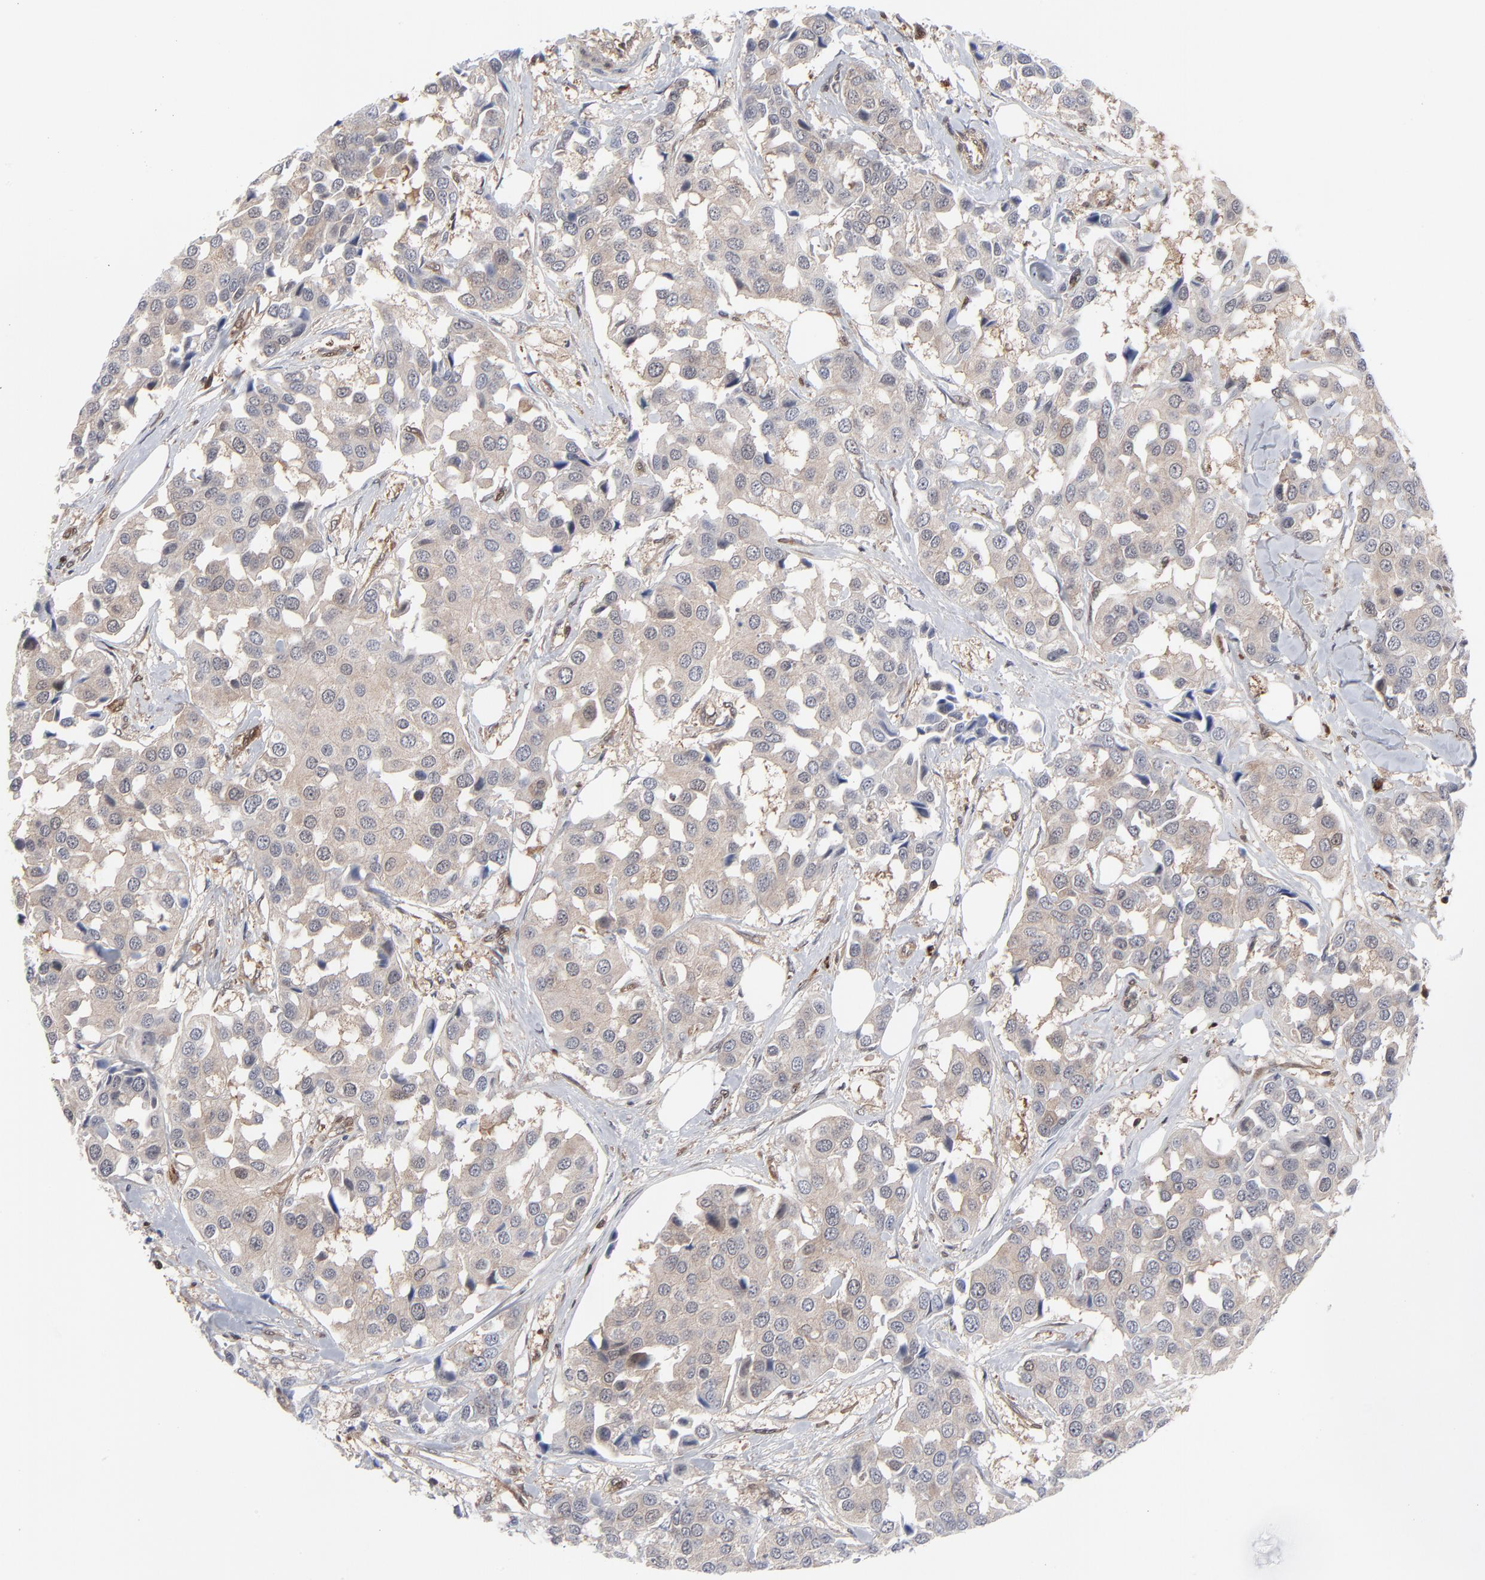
{"staining": {"intensity": "weak", "quantity": ">75%", "location": "cytoplasmic/membranous"}, "tissue": "breast cancer", "cell_type": "Tumor cells", "image_type": "cancer", "snomed": [{"axis": "morphology", "description": "Duct carcinoma"}, {"axis": "topography", "description": "Breast"}], "caption": "IHC micrograph of breast cancer (infiltrating ductal carcinoma) stained for a protein (brown), which shows low levels of weak cytoplasmic/membranous expression in about >75% of tumor cells.", "gene": "MAP2K1", "patient": {"sex": "female", "age": 80}}